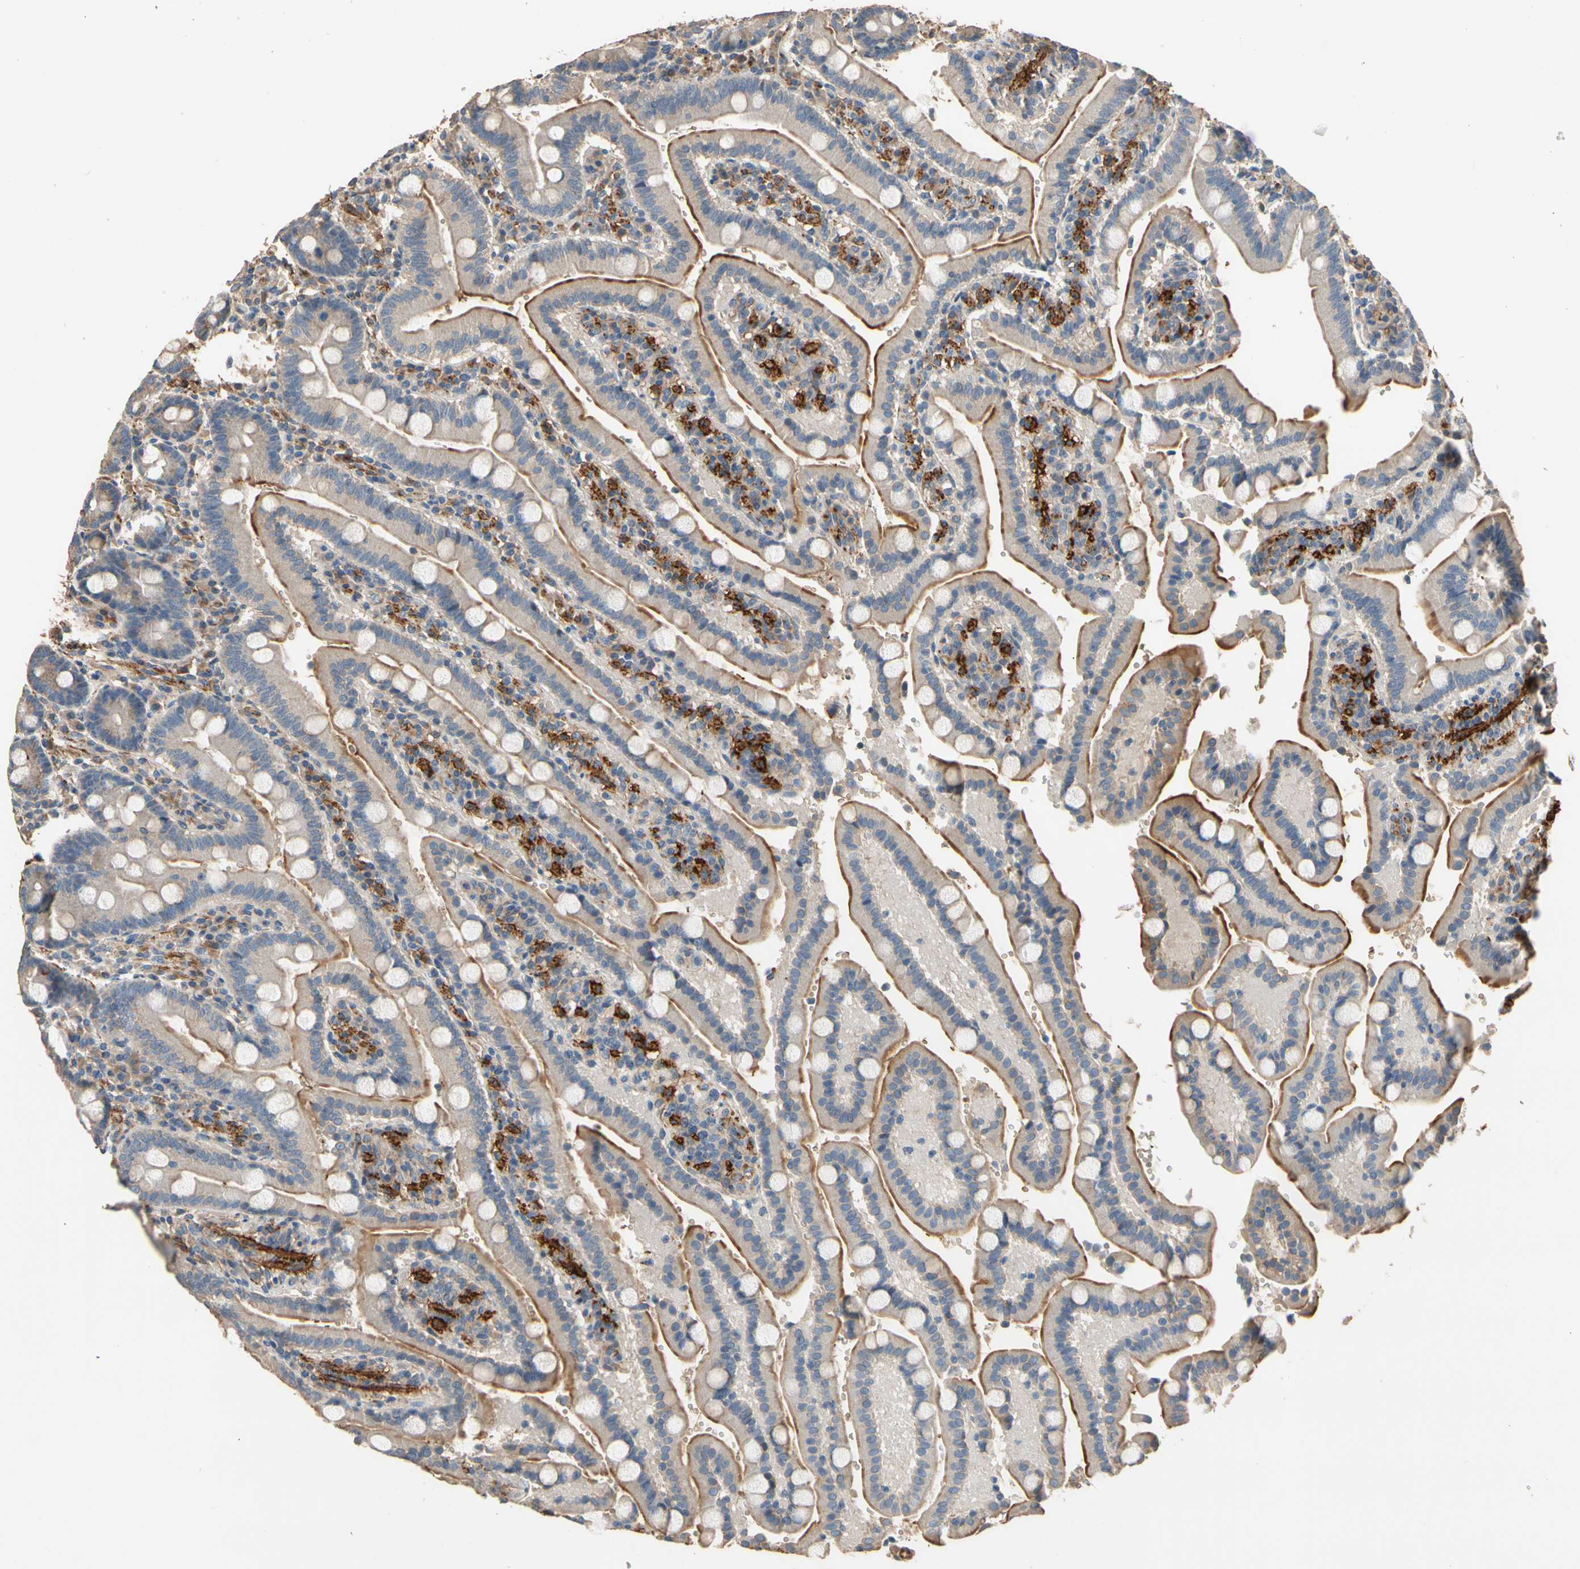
{"staining": {"intensity": "moderate", "quantity": ">75%", "location": "cytoplasmic/membranous"}, "tissue": "duodenum", "cell_type": "Glandular cells", "image_type": "normal", "snomed": [{"axis": "morphology", "description": "Normal tissue, NOS"}, {"axis": "topography", "description": "Small intestine, NOS"}], "caption": "Immunohistochemical staining of benign duodenum displays moderate cytoplasmic/membranous protein expression in about >75% of glandular cells.", "gene": "SUSD2", "patient": {"sex": "female", "age": 71}}